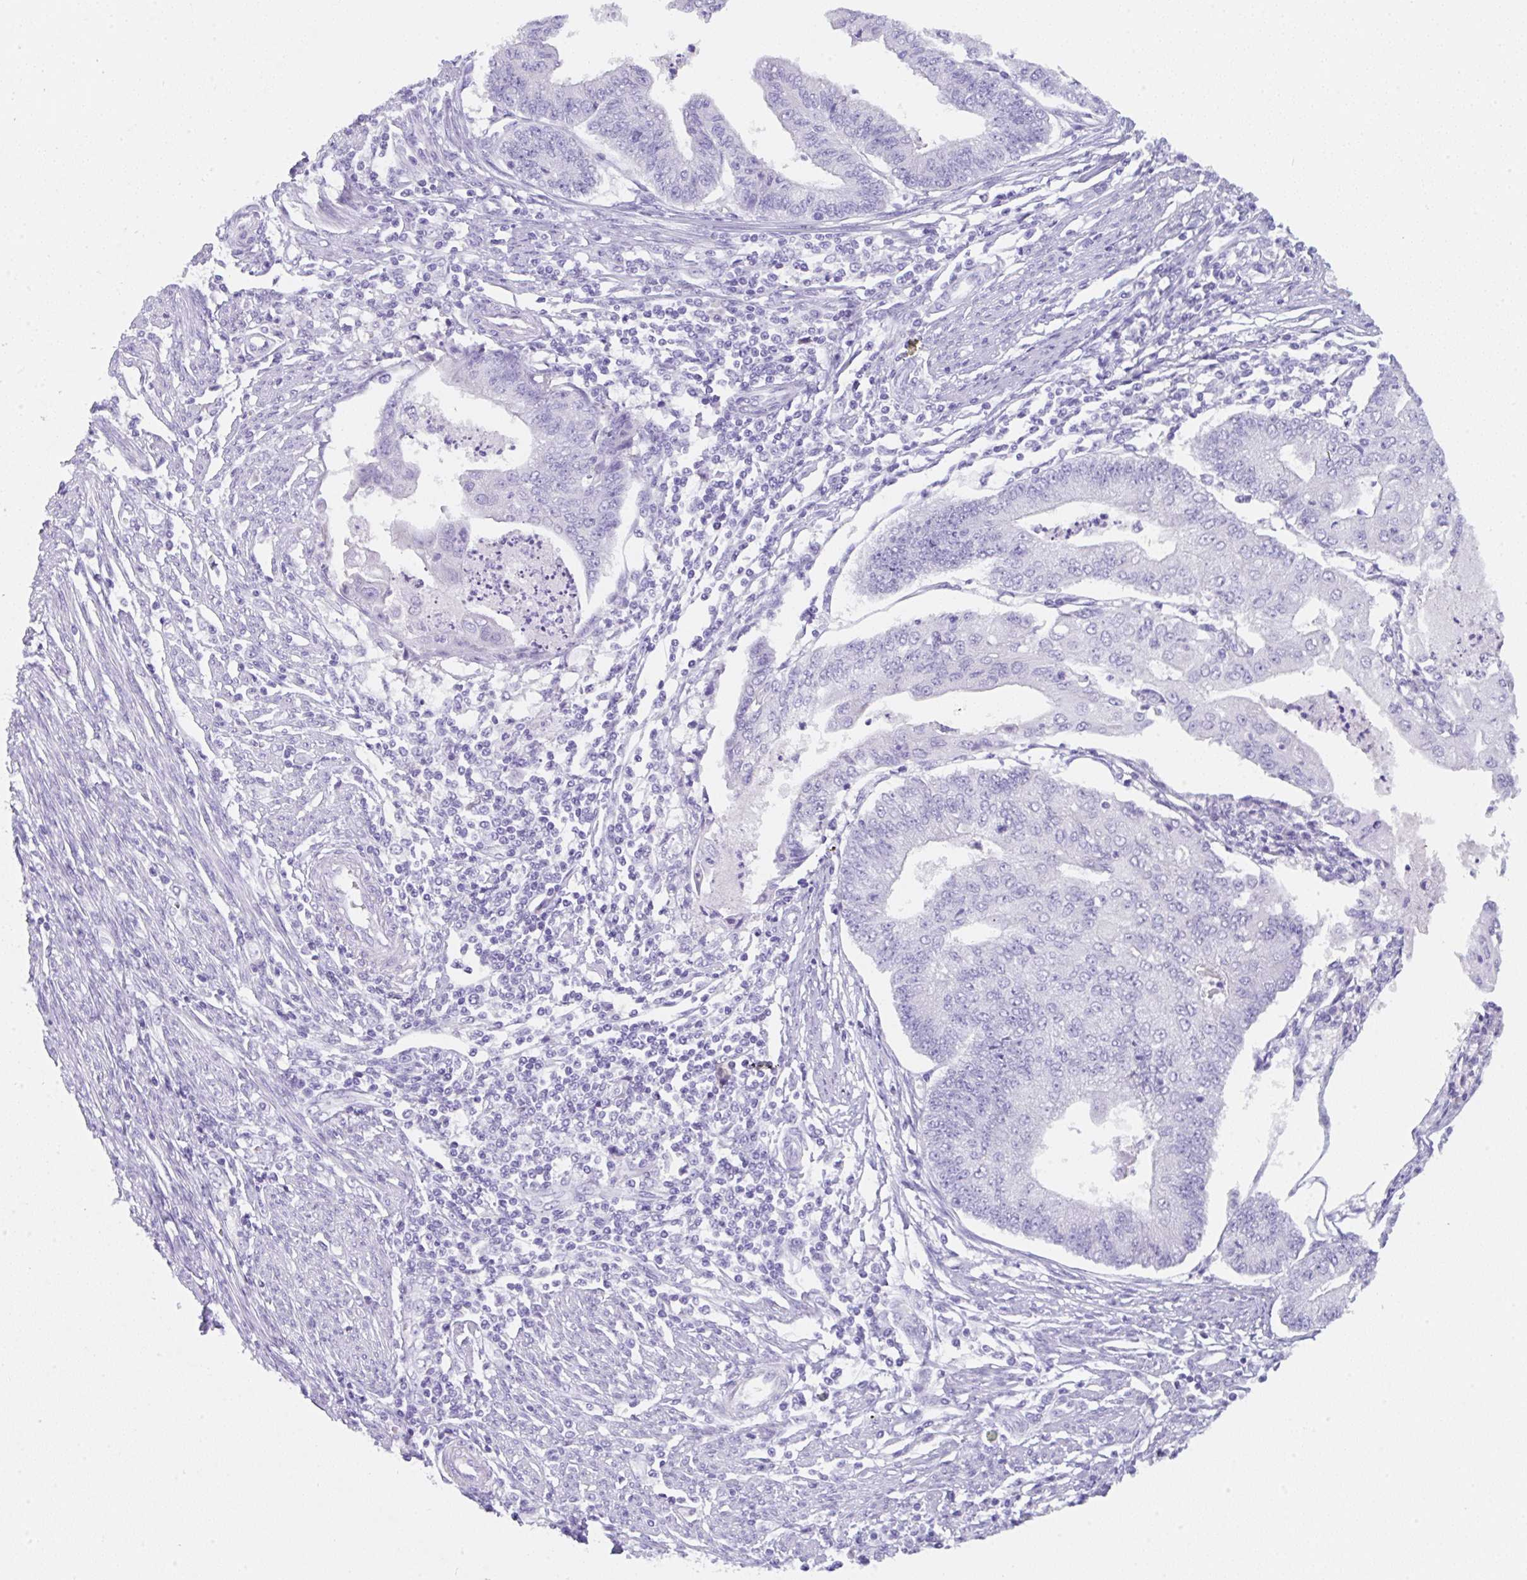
{"staining": {"intensity": "negative", "quantity": "none", "location": "none"}, "tissue": "endometrial cancer", "cell_type": "Tumor cells", "image_type": "cancer", "snomed": [{"axis": "morphology", "description": "Adenocarcinoma, NOS"}, {"axis": "topography", "description": "Endometrium"}], "caption": "Micrograph shows no protein staining in tumor cells of adenocarcinoma (endometrial) tissue.", "gene": "KLK8", "patient": {"sex": "female", "age": 56}}